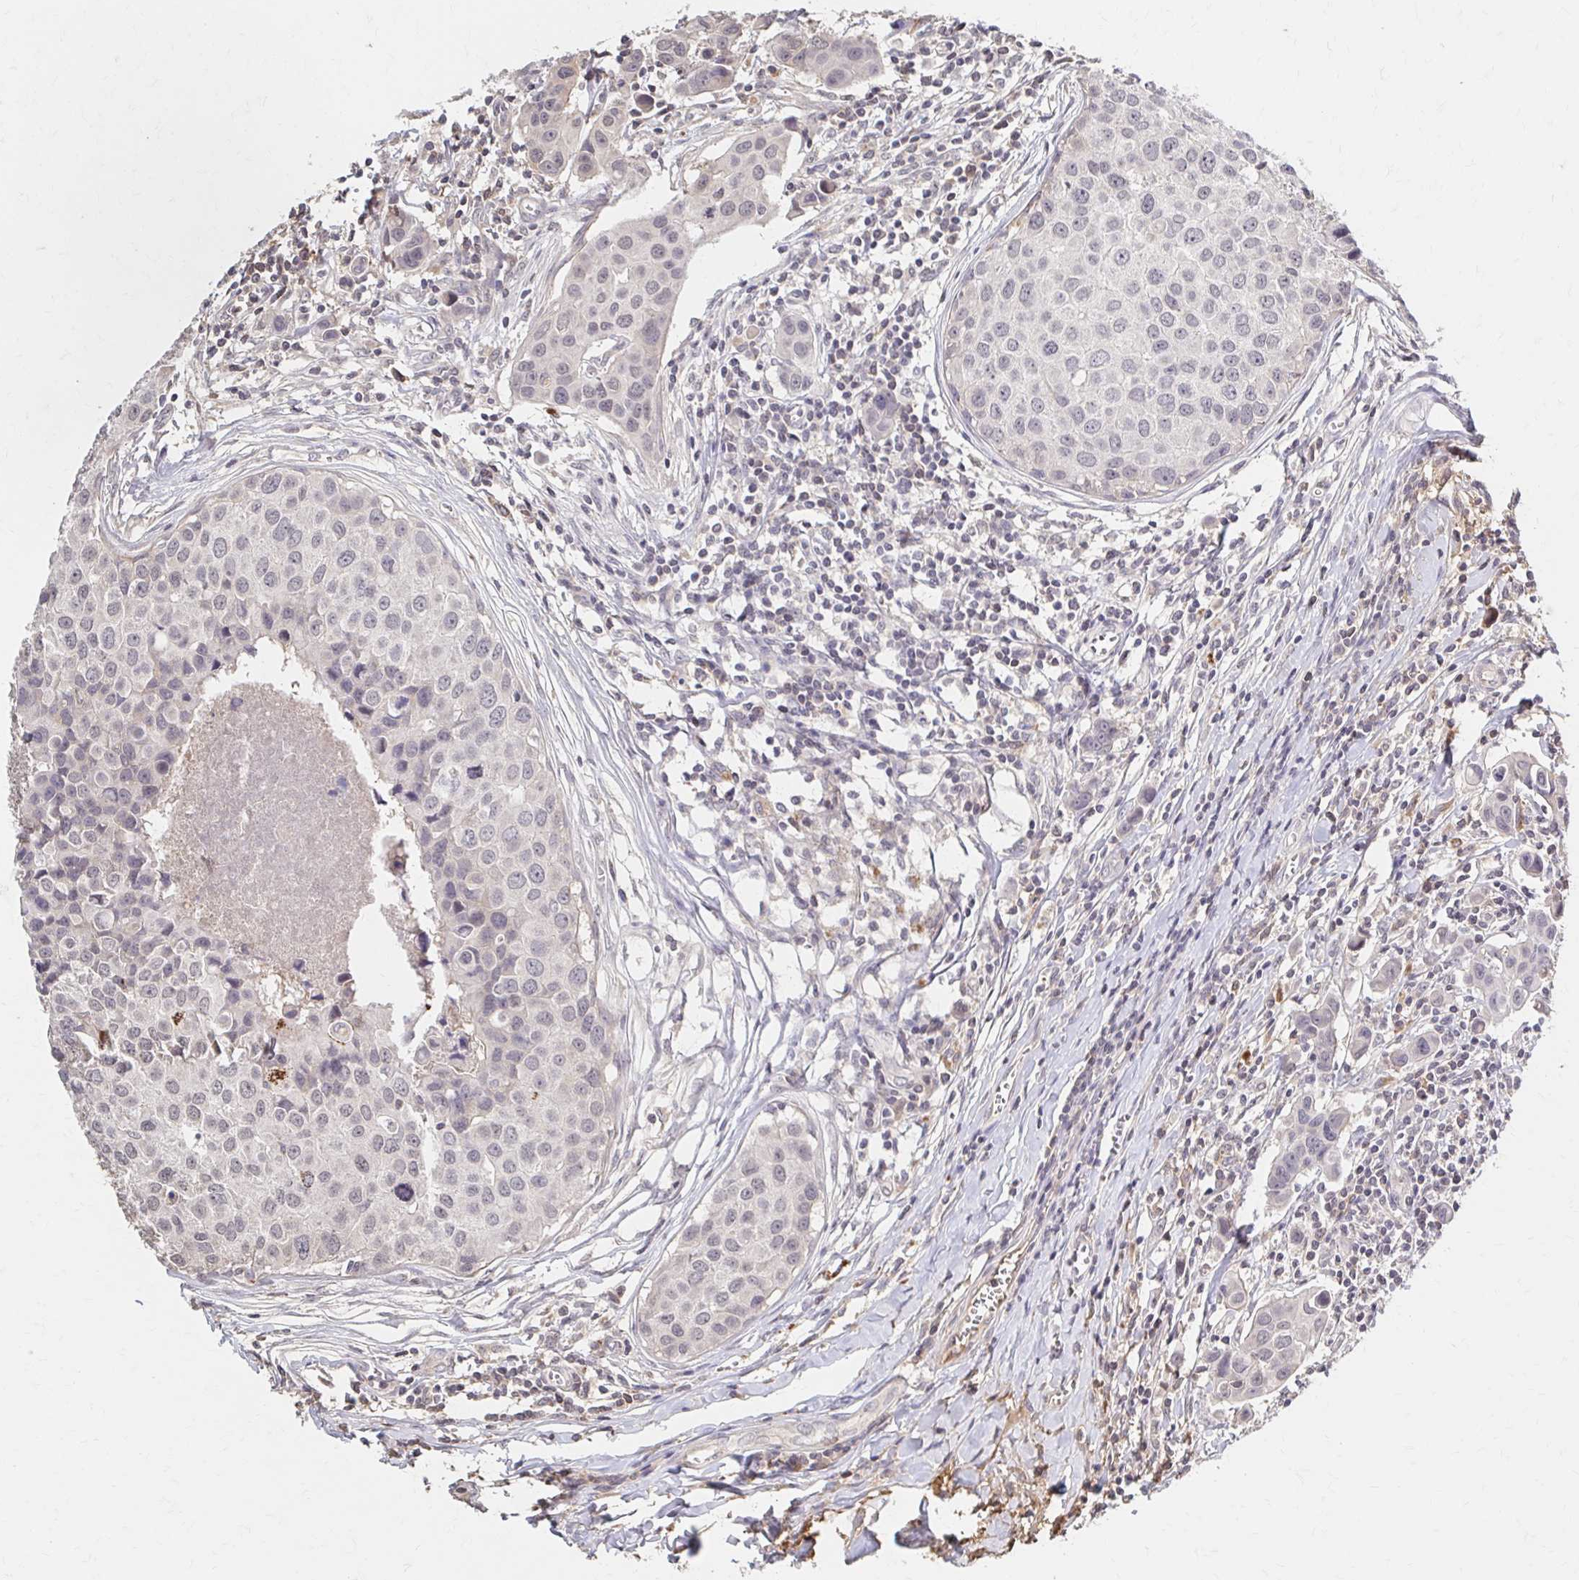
{"staining": {"intensity": "negative", "quantity": "none", "location": "none"}, "tissue": "breast cancer", "cell_type": "Tumor cells", "image_type": "cancer", "snomed": [{"axis": "morphology", "description": "Duct carcinoma"}, {"axis": "topography", "description": "Breast"}], "caption": "This is an immunohistochemistry (IHC) photomicrograph of breast cancer. There is no expression in tumor cells.", "gene": "HMGCS2", "patient": {"sex": "female", "age": 24}}